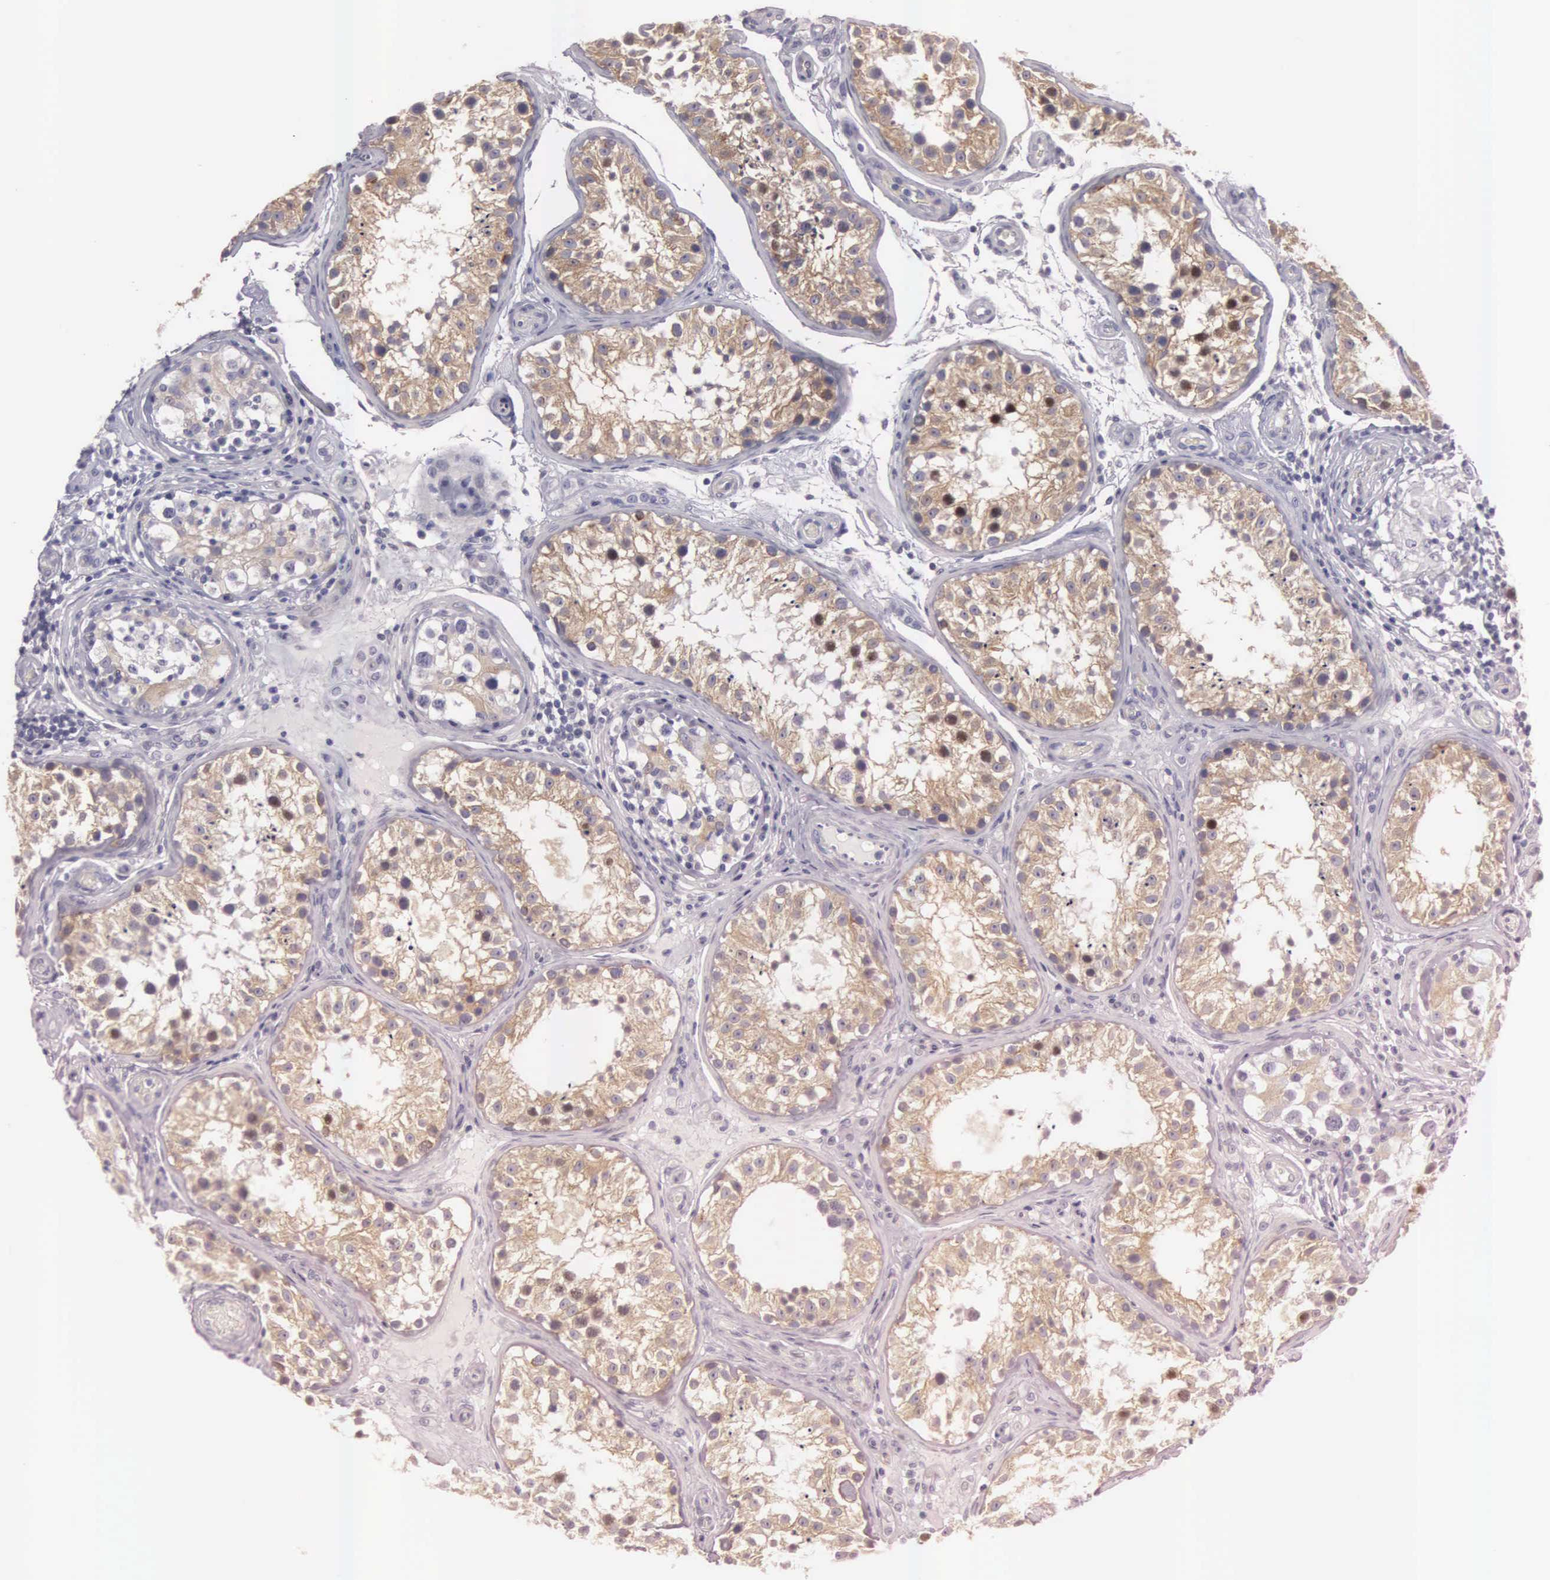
{"staining": {"intensity": "moderate", "quantity": ">75%", "location": "cytoplasmic/membranous"}, "tissue": "testis", "cell_type": "Cells in seminiferous ducts", "image_type": "normal", "snomed": [{"axis": "morphology", "description": "Normal tissue, NOS"}, {"axis": "topography", "description": "Testis"}], "caption": "Immunohistochemical staining of unremarkable testis exhibits medium levels of moderate cytoplasmic/membranous expression in approximately >75% of cells in seminiferous ducts.", "gene": "CEP170B", "patient": {"sex": "male", "age": 24}}